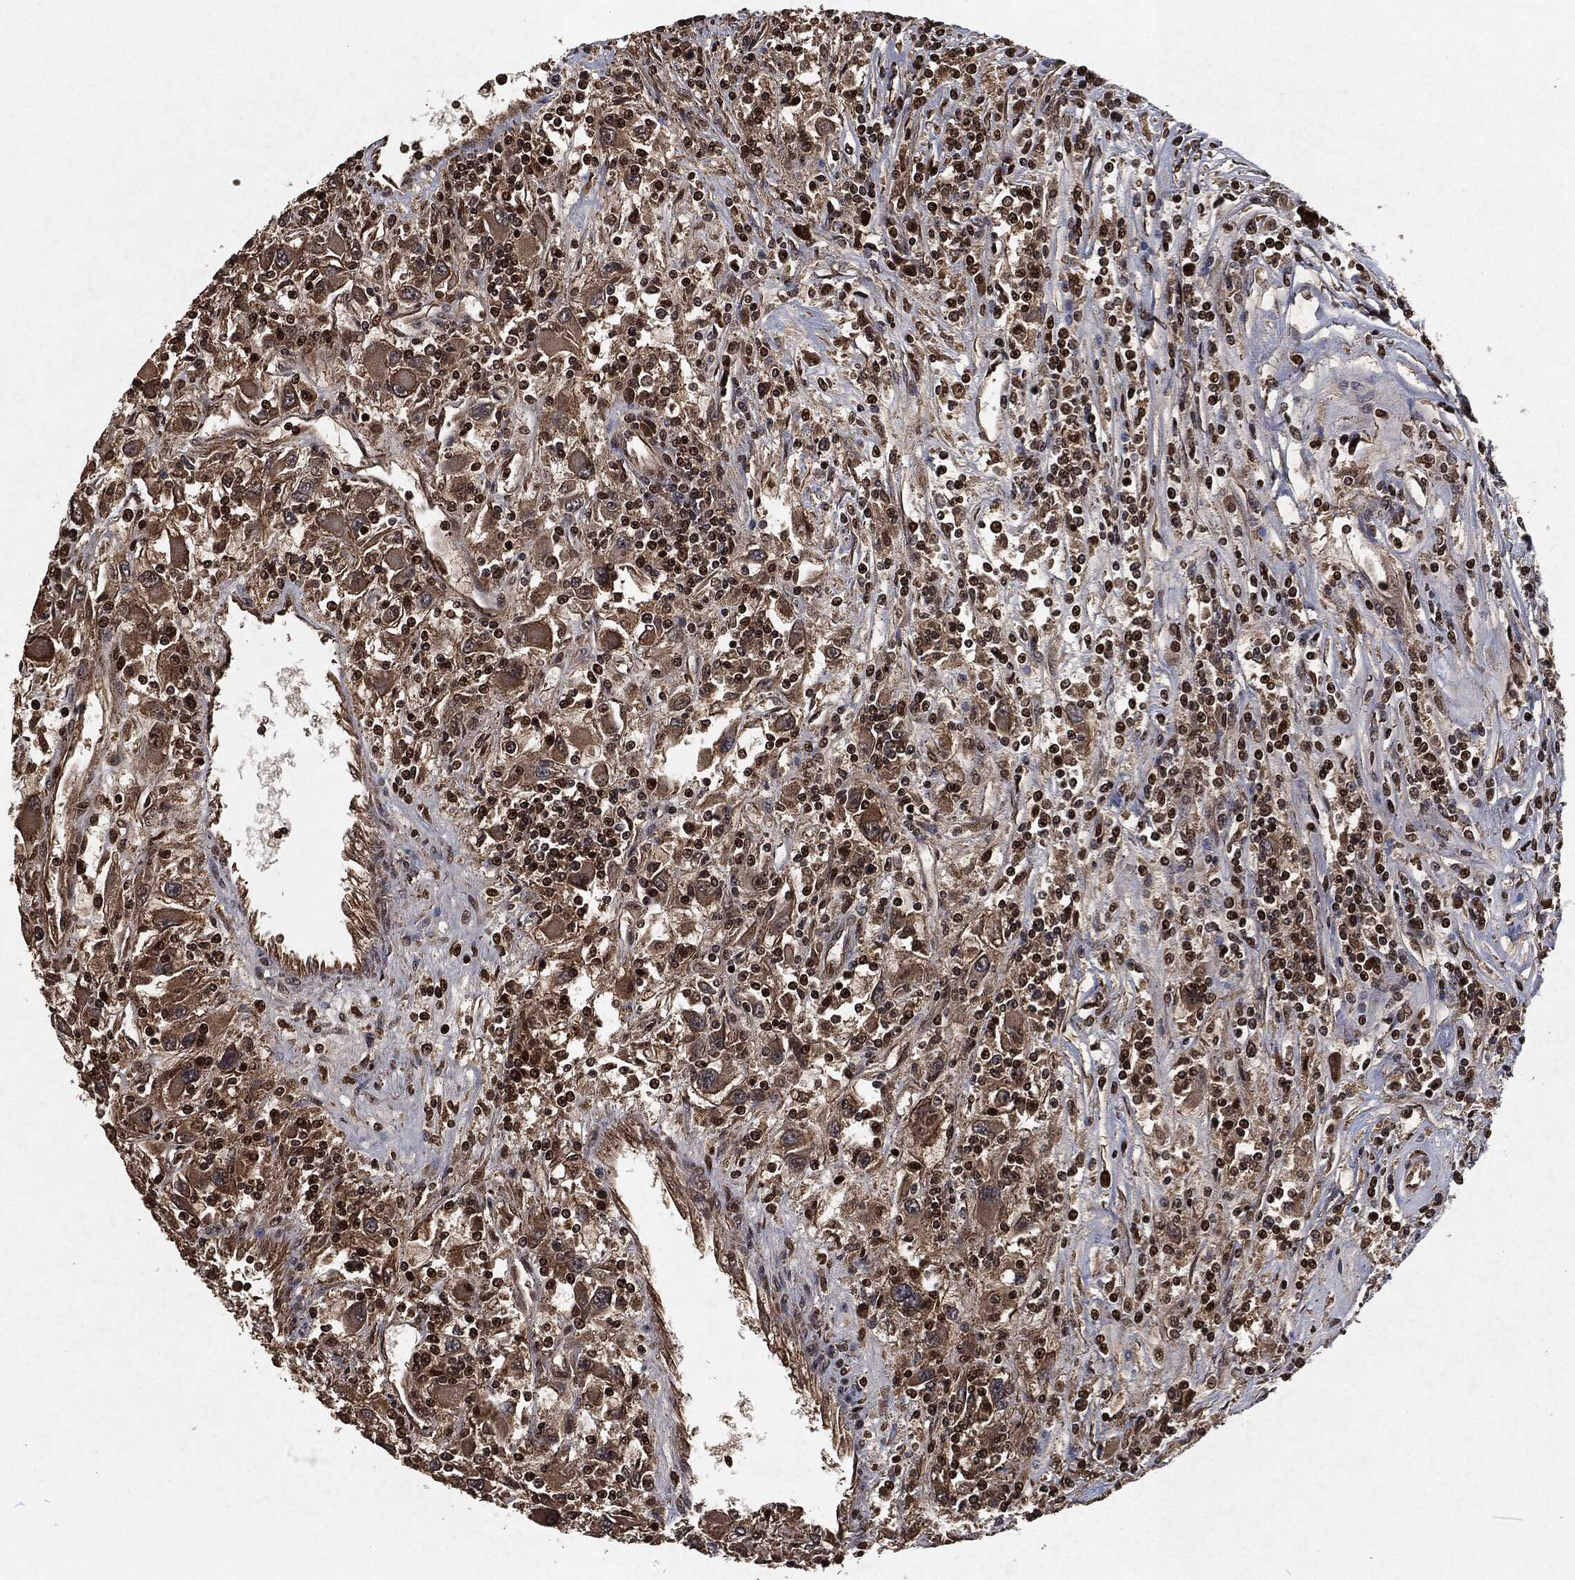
{"staining": {"intensity": "moderate", "quantity": "25%-75%", "location": "cytoplasmic/membranous"}, "tissue": "renal cancer", "cell_type": "Tumor cells", "image_type": "cancer", "snomed": [{"axis": "morphology", "description": "Adenocarcinoma, NOS"}, {"axis": "topography", "description": "Kidney"}], "caption": "A brown stain shows moderate cytoplasmic/membranous positivity of a protein in human renal cancer (adenocarcinoma) tumor cells. Immunohistochemistry stains the protein of interest in brown and the nuclei are stained blue.", "gene": "SNAI1", "patient": {"sex": "female", "age": 67}}